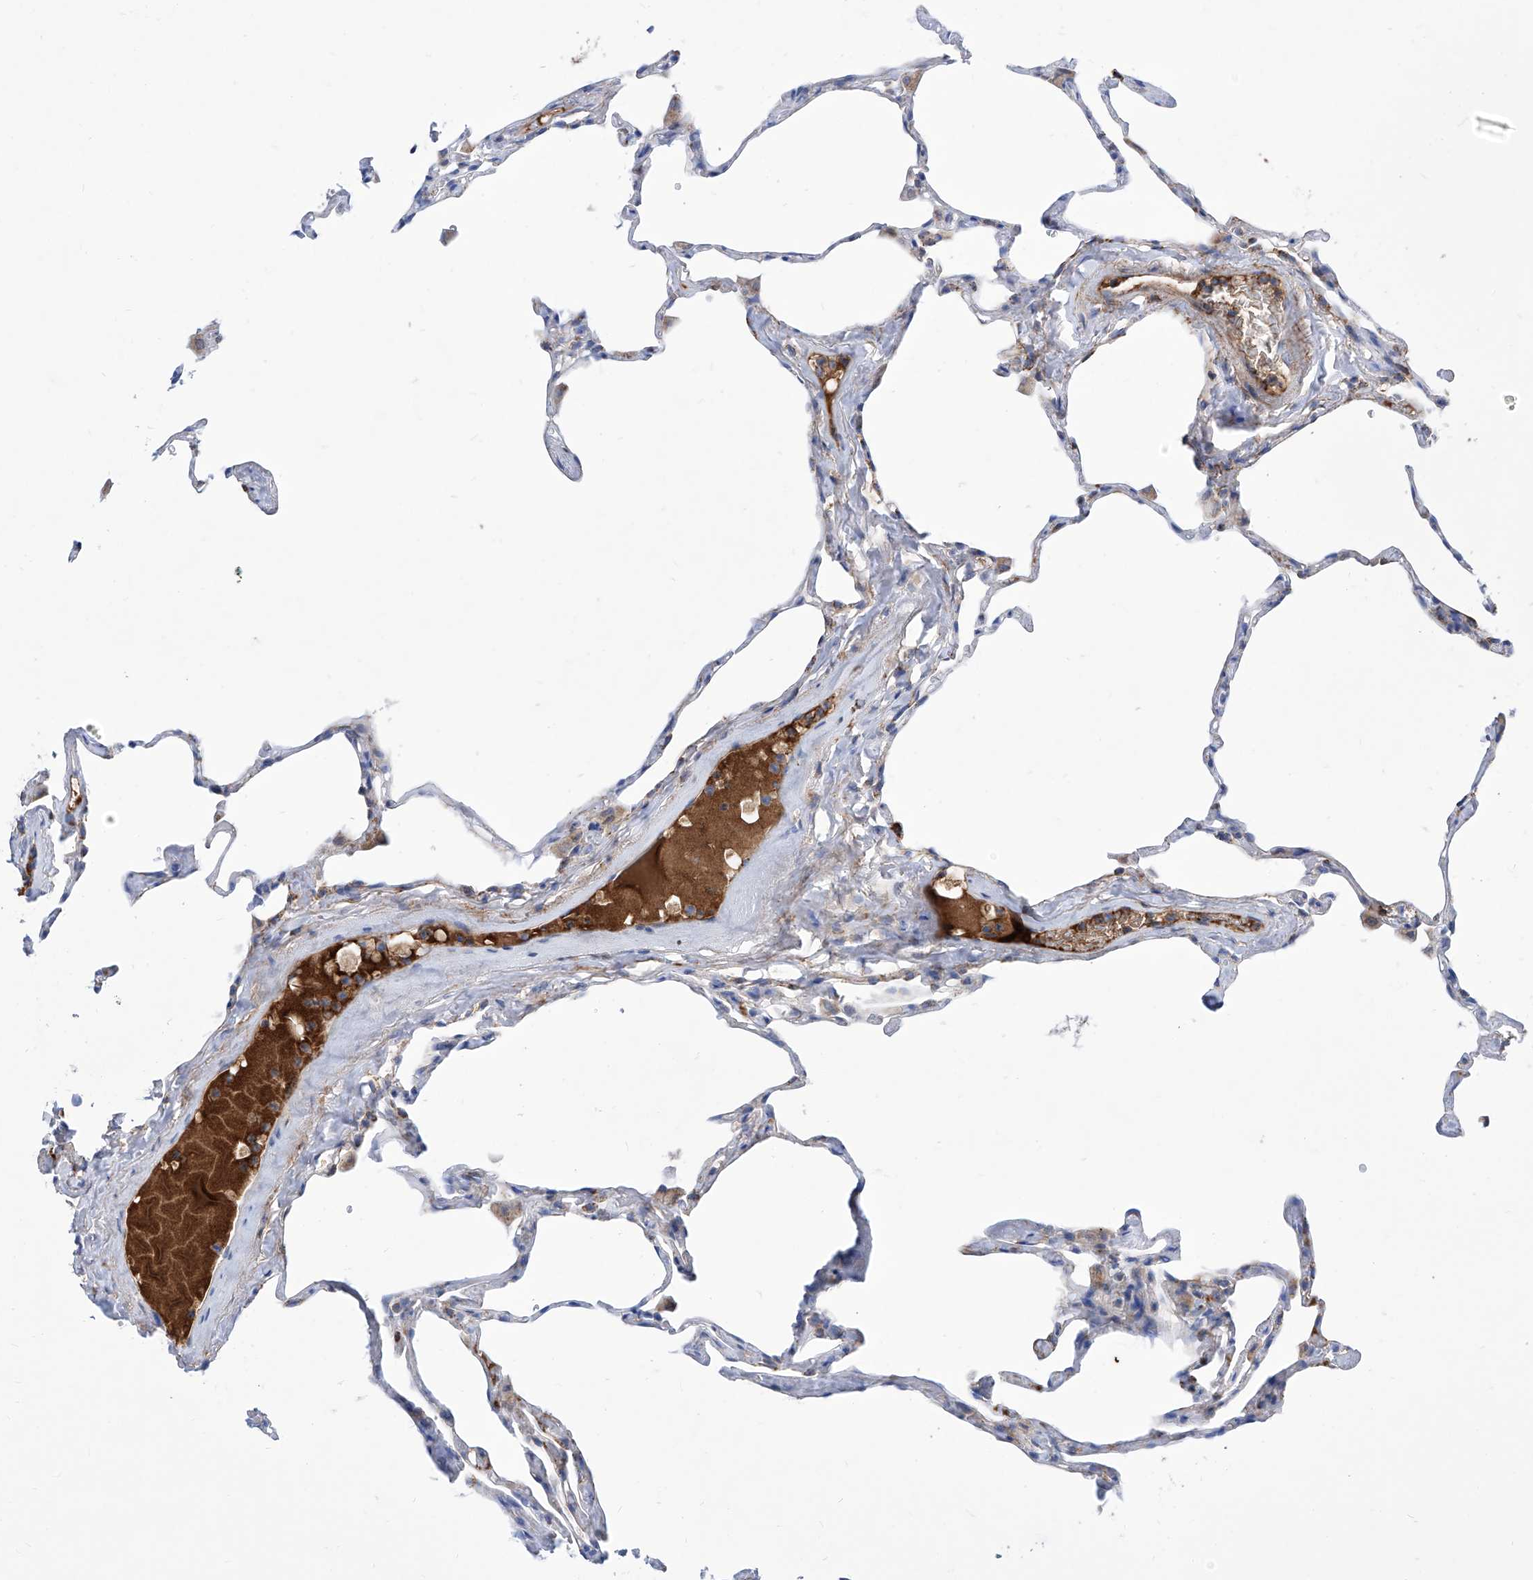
{"staining": {"intensity": "moderate", "quantity": "<25%", "location": "cytoplasmic/membranous"}, "tissue": "lung", "cell_type": "Alveolar cells", "image_type": "normal", "snomed": [{"axis": "morphology", "description": "Normal tissue, NOS"}, {"axis": "topography", "description": "Lung"}], "caption": "Moderate cytoplasmic/membranous expression is seen in about <25% of alveolar cells in benign lung. The protein of interest is stained brown, and the nuclei are stained in blue (DAB (3,3'-diaminobenzidine) IHC with brightfield microscopy, high magnification).", "gene": "SRBD1", "patient": {"sex": "male", "age": 65}}